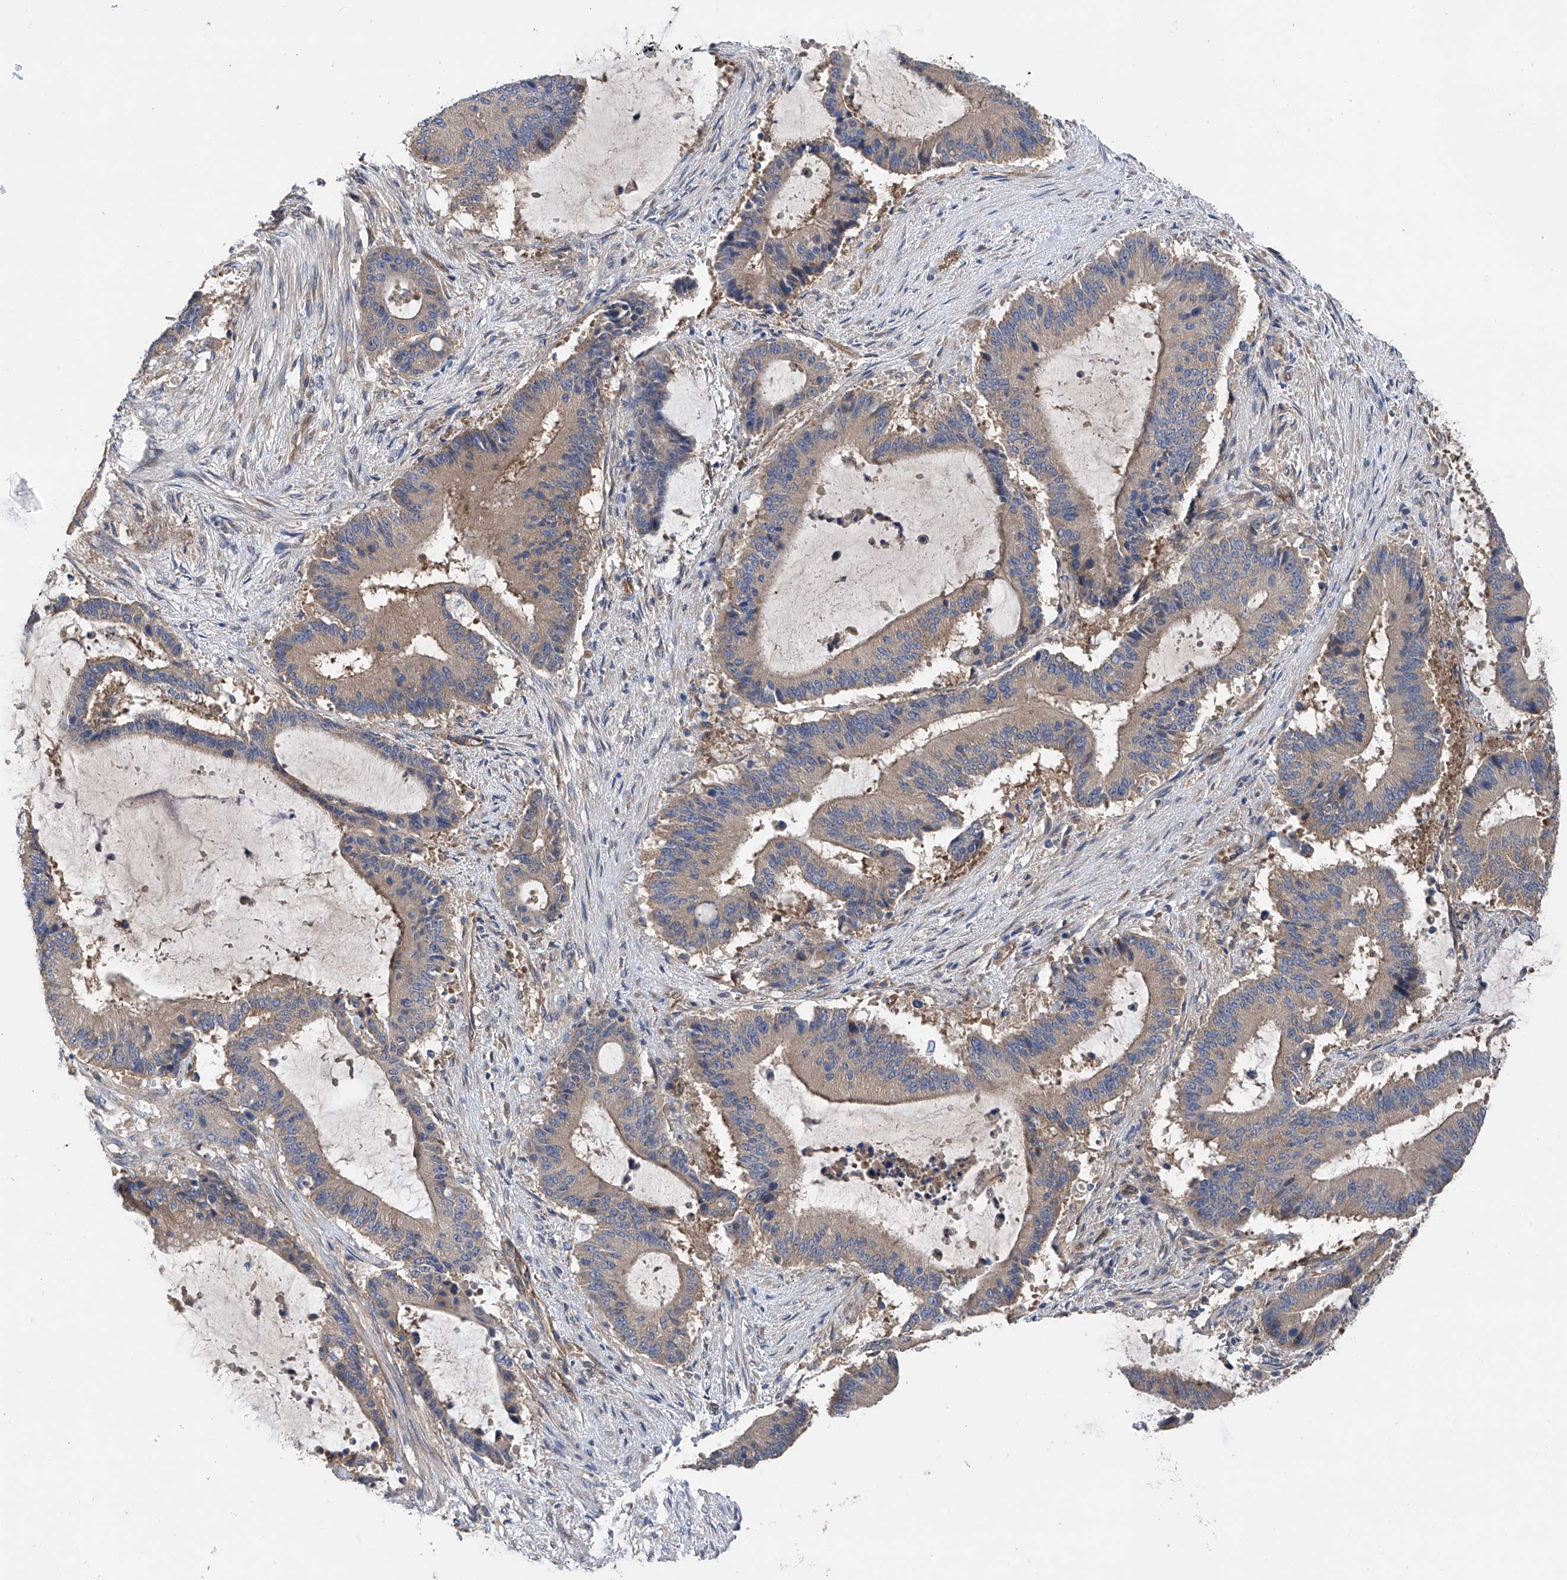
{"staining": {"intensity": "weak", "quantity": "25%-75%", "location": "cytoplasmic/membranous"}, "tissue": "liver cancer", "cell_type": "Tumor cells", "image_type": "cancer", "snomed": [{"axis": "morphology", "description": "Normal tissue, NOS"}, {"axis": "morphology", "description": "Cholangiocarcinoma"}, {"axis": "topography", "description": "Liver"}, {"axis": "topography", "description": "Peripheral nerve tissue"}], "caption": "Liver cancer (cholangiocarcinoma) stained with DAB immunohistochemistry reveals low levels of weak cytoplasmic/membranous positivity in approximately 25%-75% of tumor cells.", "gene": "PTK2", "patient": {"sex": "female", "age": 73}}